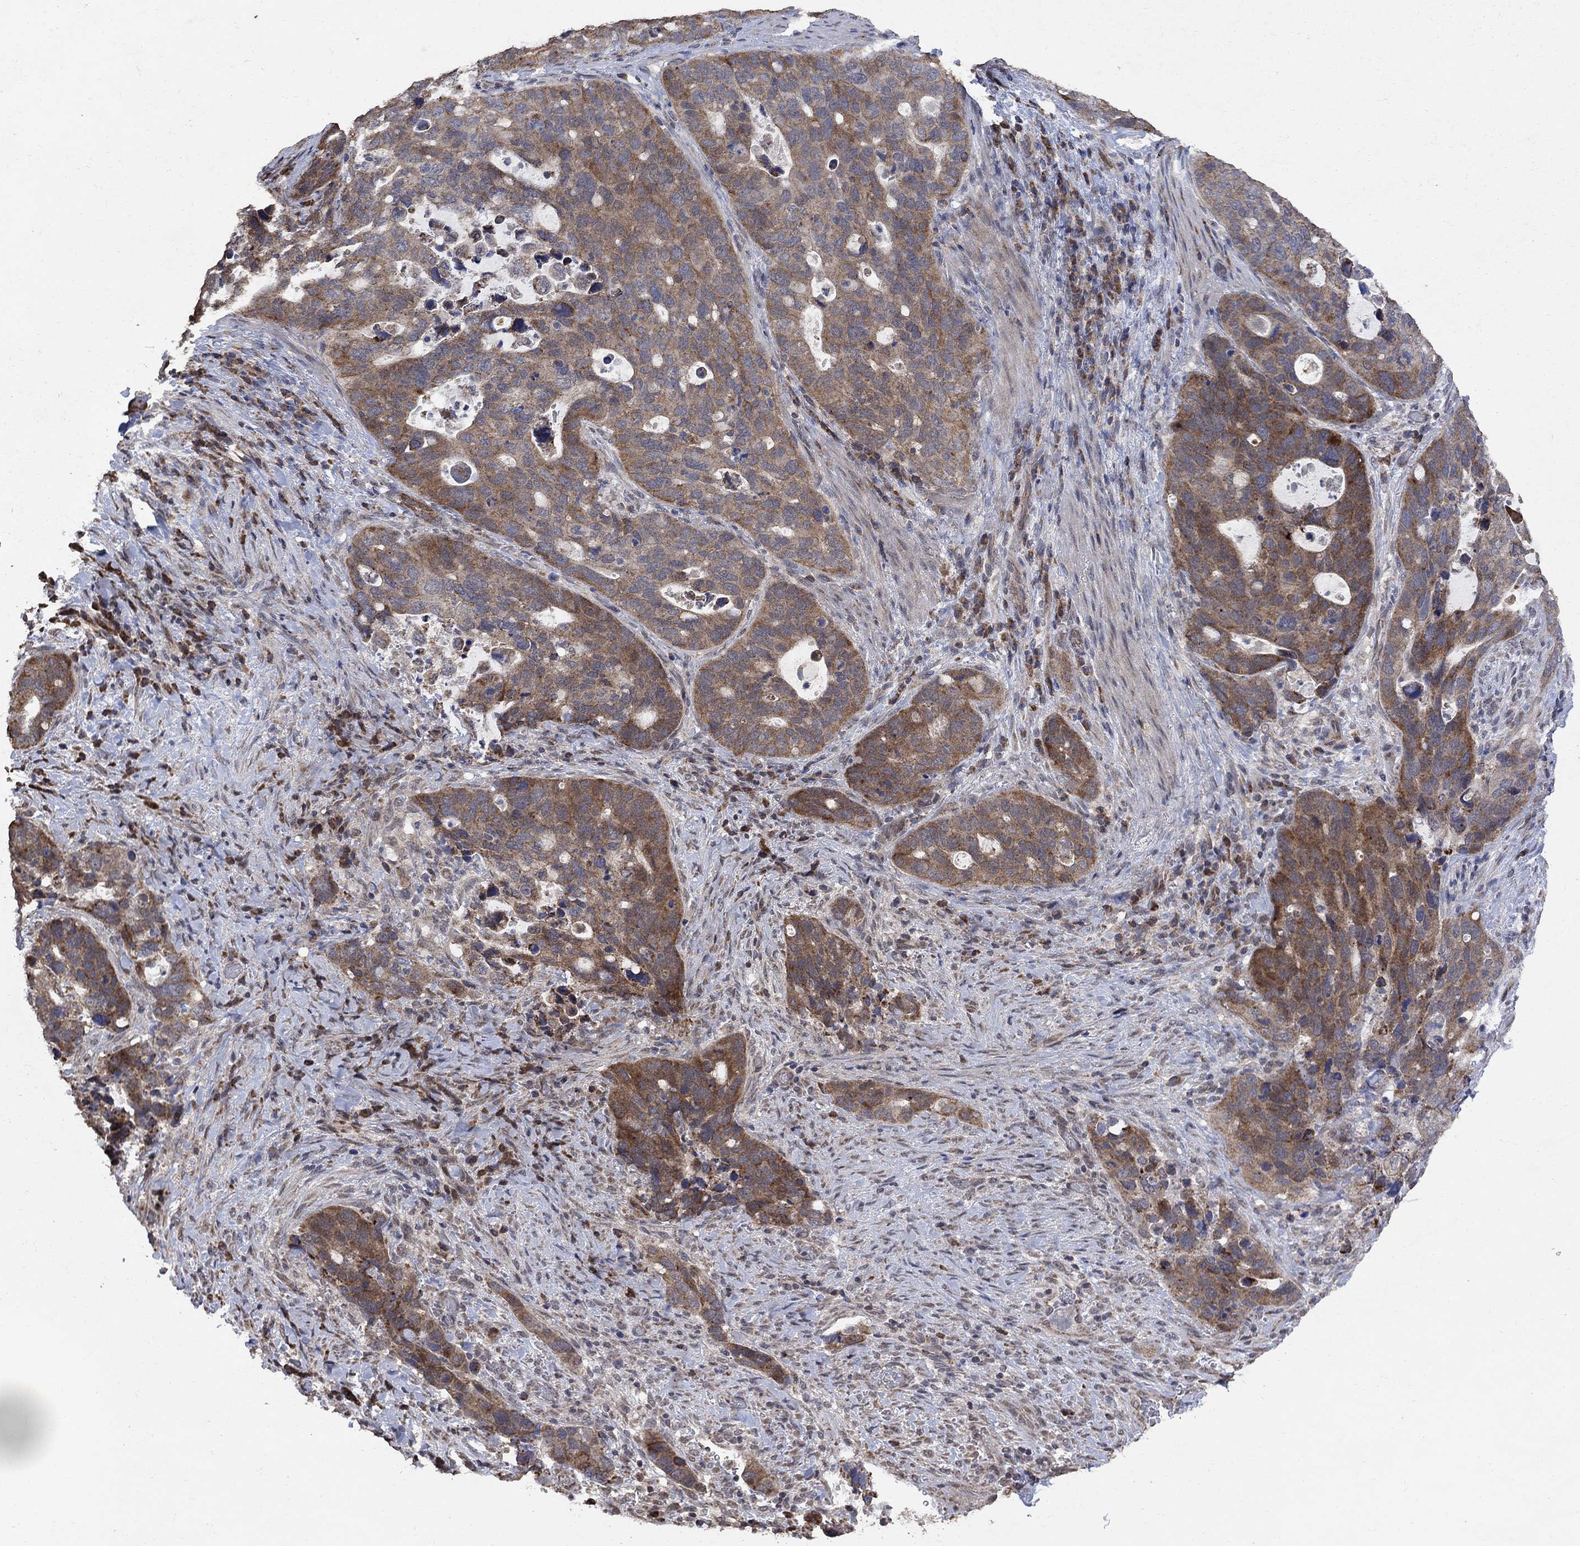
{"staining": {"intensity": "strong", "quantity": "25%-75%", "location": "cytoplasmic/membranous"}, "tissue": "stomach cancer", "cell_type": "Tumor cells", "image_type": "cancer", "snomed": [{"axis": "morphology", "description": "Adenocarcinoma, NOS"}, {"axis": "topography", "description": "Stomach"}], "caption": "Protein staining reveals strong cytoplasmic/membranous expression in approximately 25%-75% of tumor cells in stomach cancer (adenocarcinoma).", "gene": "ANKRA2", "patient": {"sex": "male", "age": 54}}